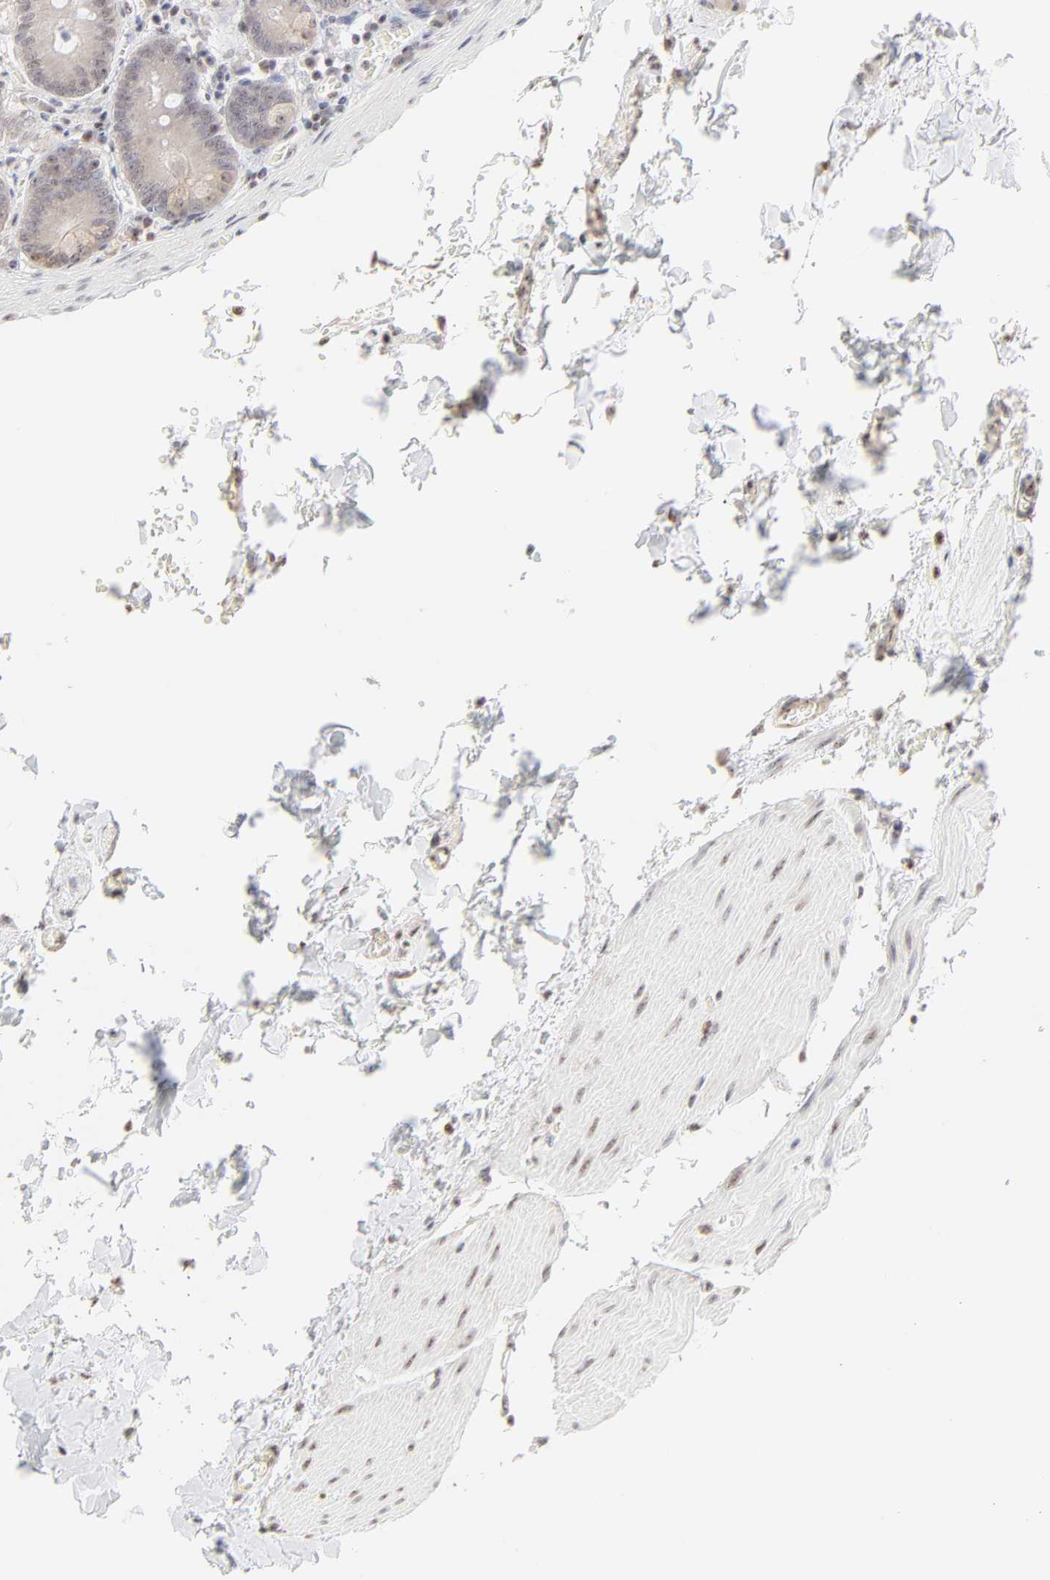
{"staining": {"intensity": "moderate", "quantity": ">75%", "location": "nuclear"}, "tissue": "small intestine", "cell_type": "Glandular cells", "image_type": "normal", "snomed": [{"axis": "morphology", "description": "Normal tissue, NOS"}, {"axis": "topography", "description": "Small intestine"}], "caption": "Small intestine stained for a protein reveals moderate nuclear positivity in glandular cells.", "gene": "NFIL3", "patient": {"sex": "male", "age": 71}}